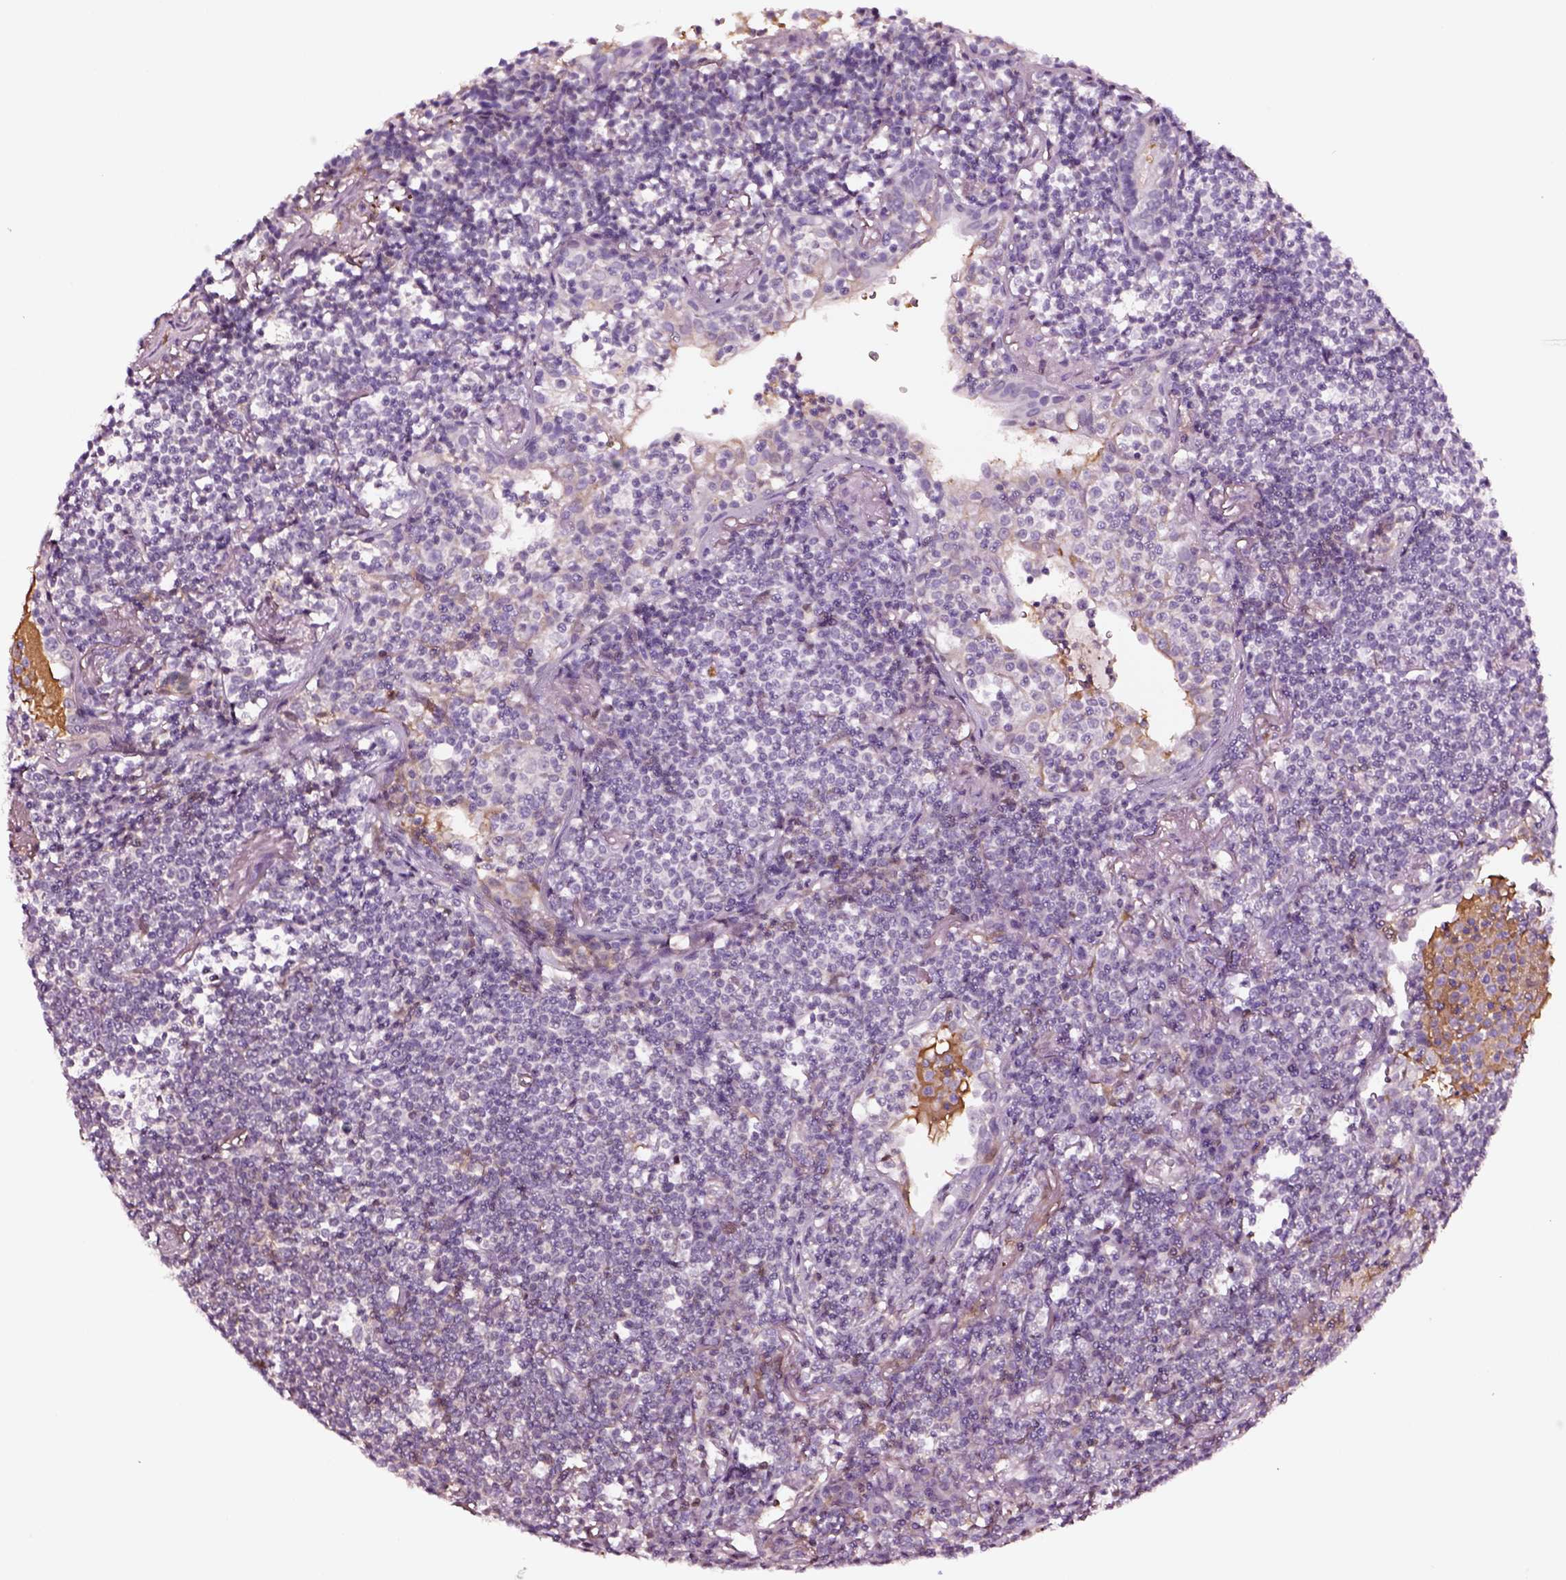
{"staining": {"intensity": "negative", "quantity": "none", "location": "none"}, "tissue": "lymphoma", "cell_type": "Tumor cells", "image_type": "cancer", "snomed": [{"axis": "morphology", "description": "Malignant lymphoma, non-Hodgkin's type, Low grade"}, {"axis": "topography", "description": "Lung"}], "caption": "Image shows no protein positivity in tumor cells of low-grade malignant lymphoma, non-Hodgkin's type tissue. (Stains: DAB (3,3'-diaminobenzidine) immunohistochemistry (IHC) with hematoxylin counter stain, Microscopy: brightfield microscopy at high magnification).", "gene": "TF", "patient": {"sex": "female", "age": 71}}